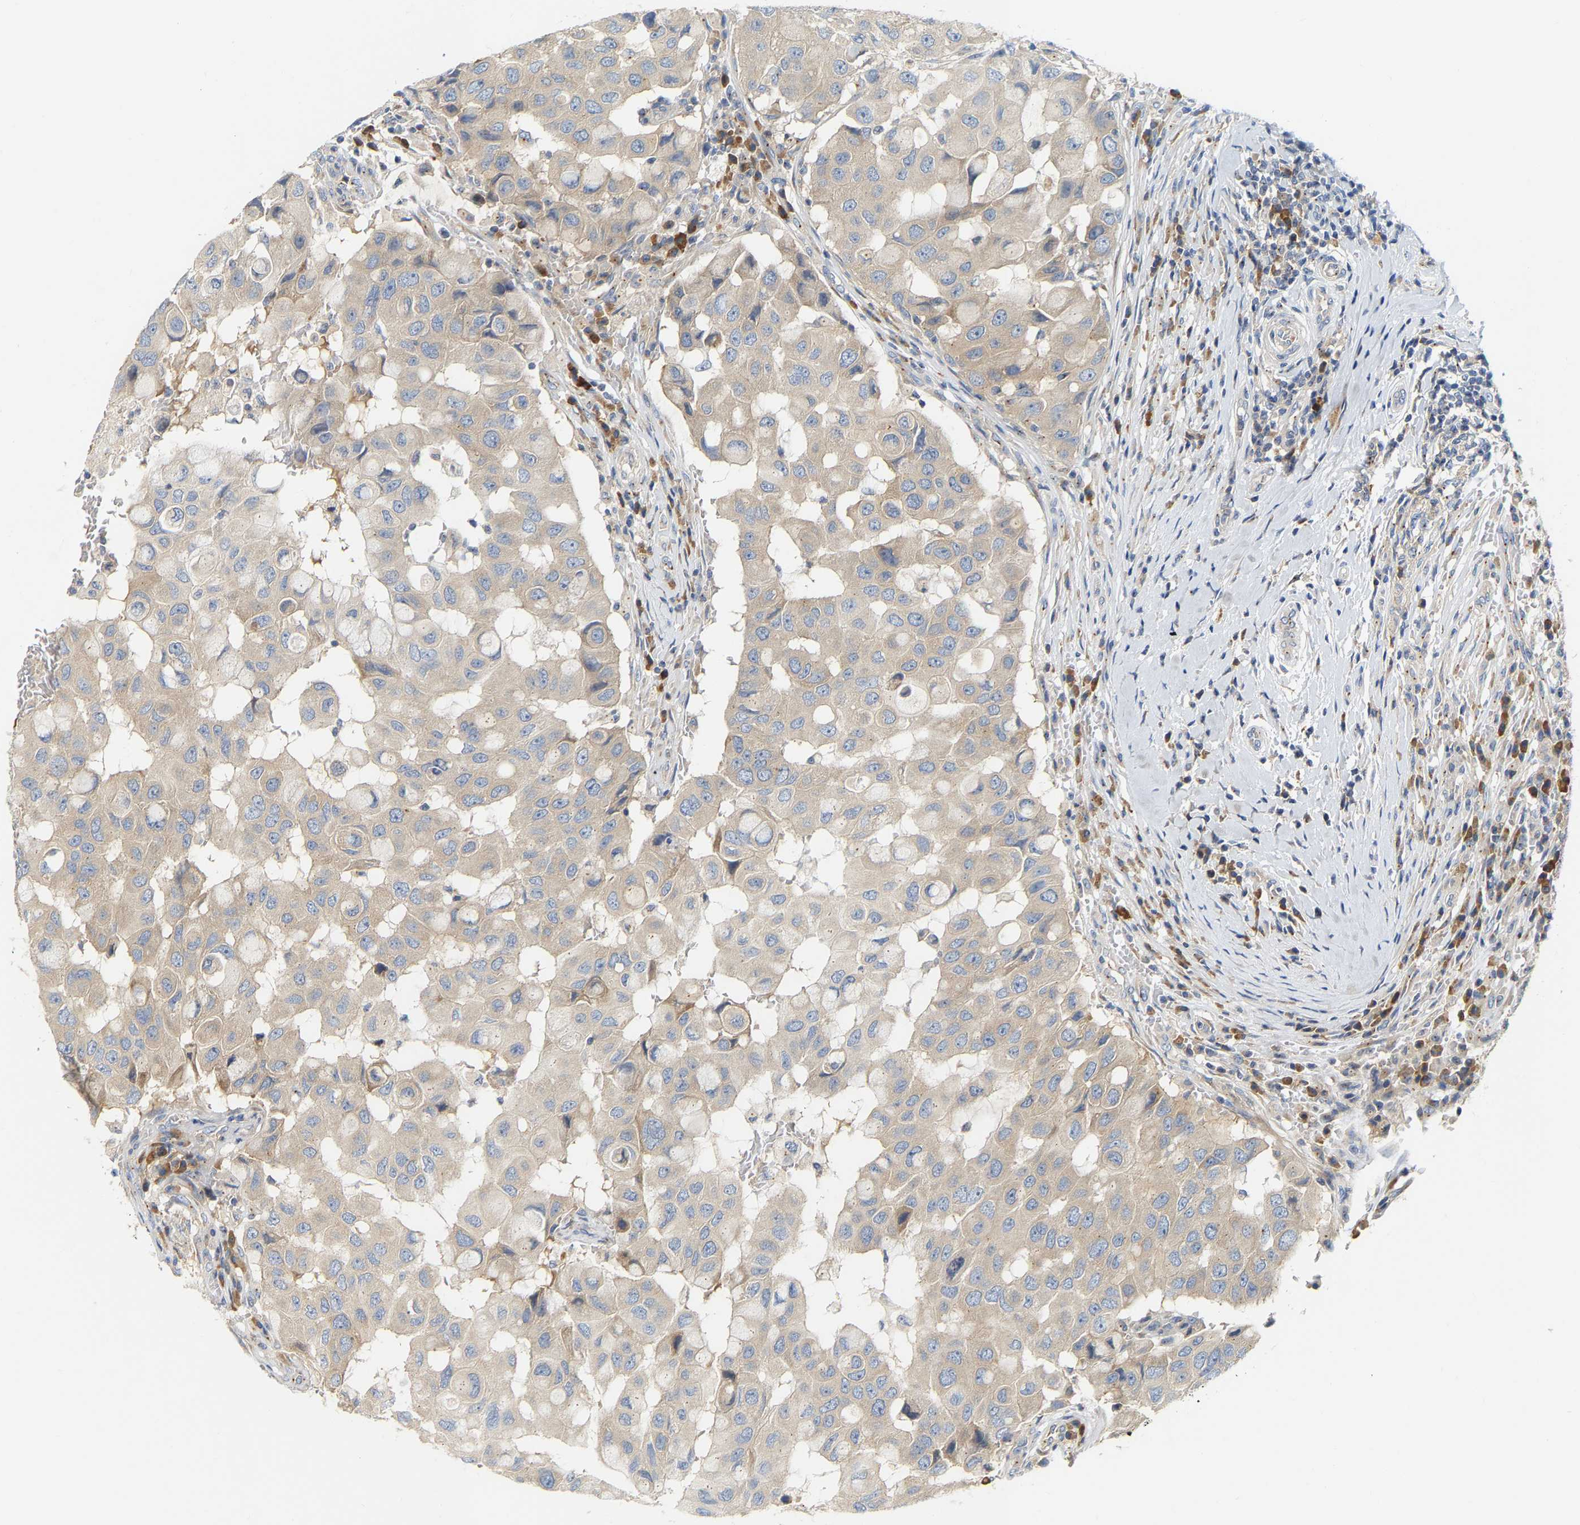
{"staining": {"intensity": "weak", "quantity": ">75%", "location": "cytoplasmic/membranous"}, "tissue": "breast cancer", "cell_type": "Tumor cells", "image_type": "cancer", "snomed": [{"axis": "morphology", "description": "Duct carcinoma"}, {"axis": "topography", "description": "Breast"}], "caption": "Brown immunohistochemical staining in human breast invasive ductal carcinoma reveals weak cytoplasmic/membranous expression in about >75% of tumor cells. Using DAB (brown) and hematoxylin (blue) stains, captured at high magnification using brightfield microscopy.", "gene": "PCNT", "patient": {"sex": "female", "age": 27}}